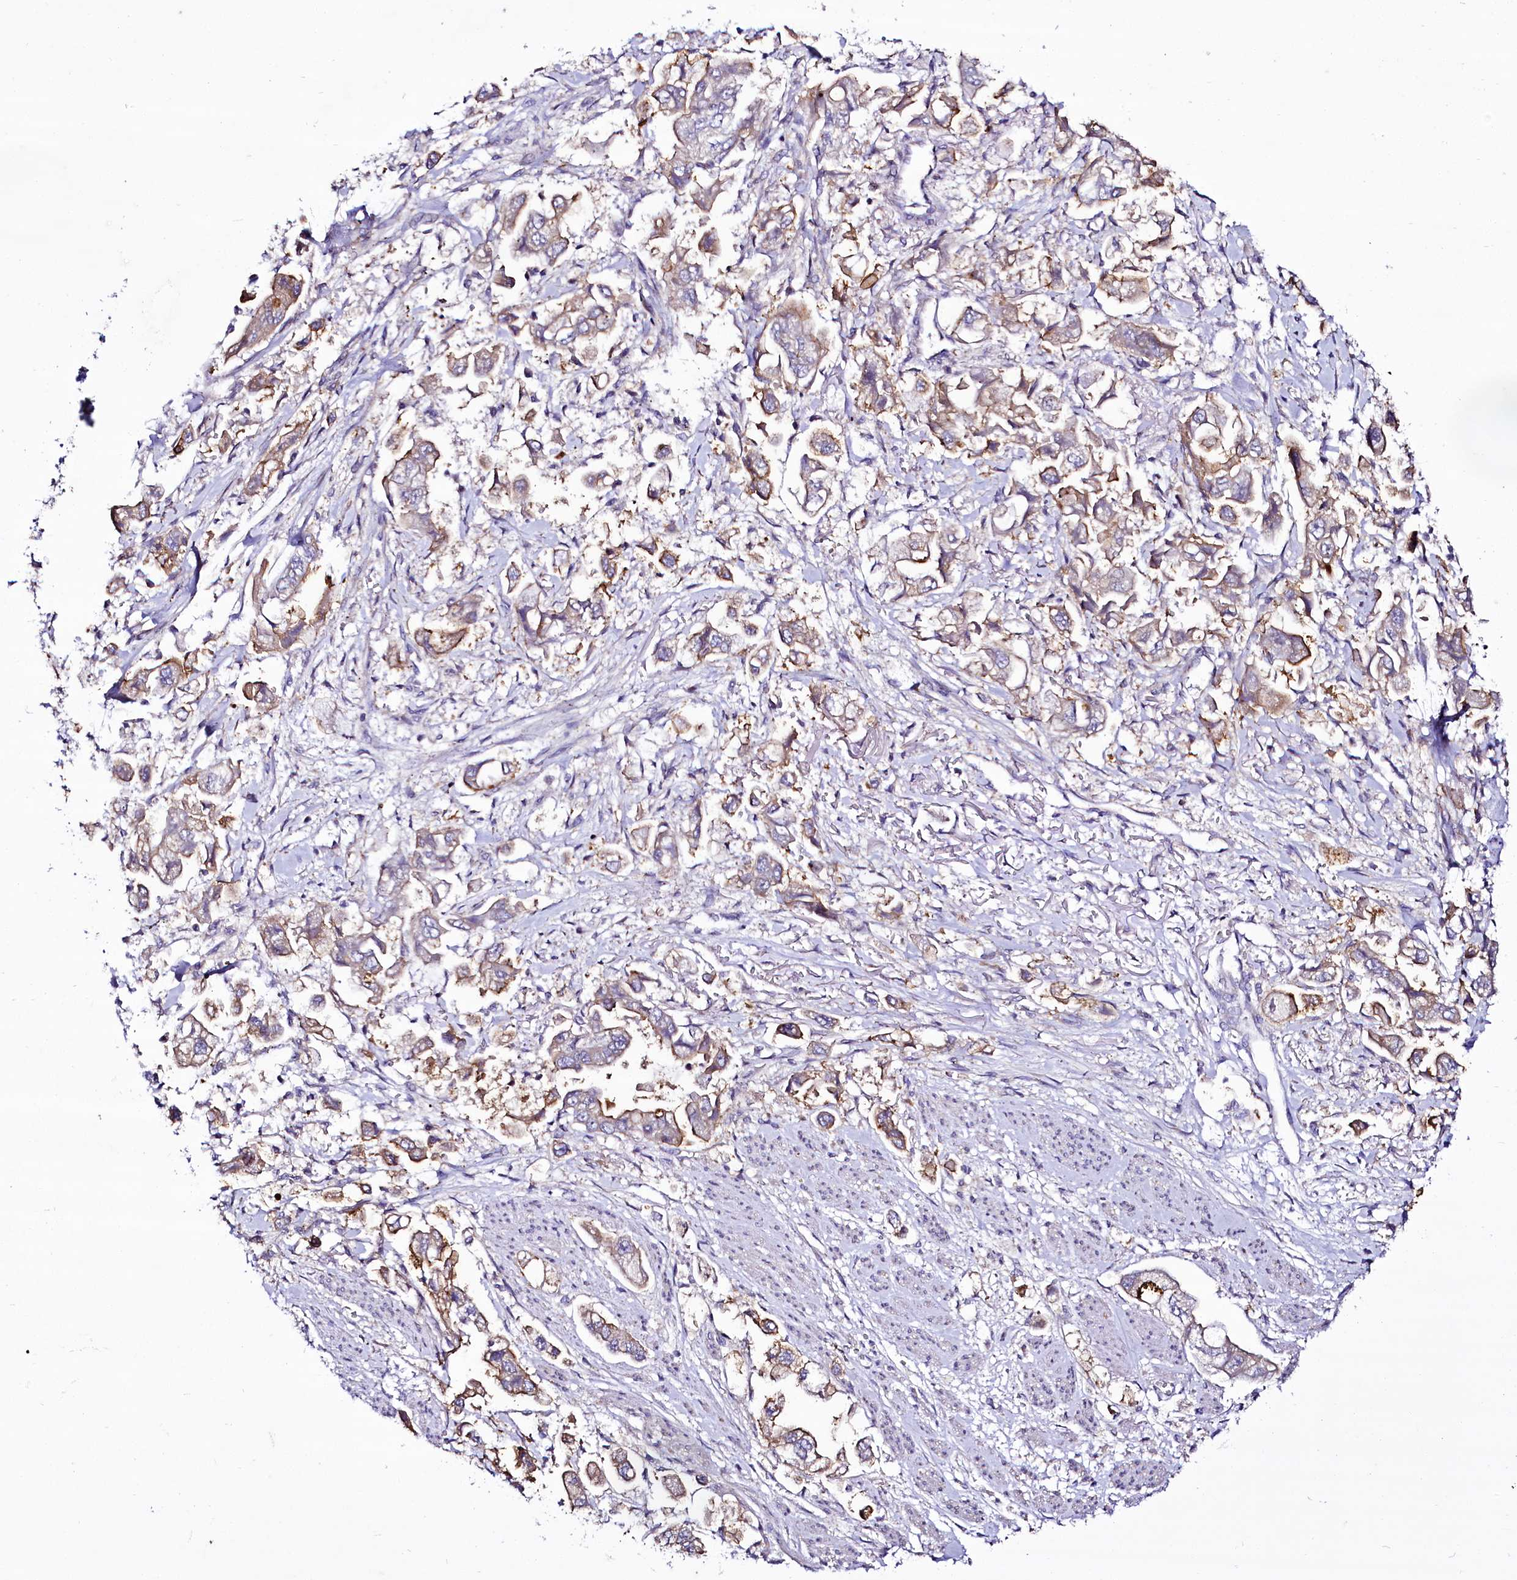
{"staining": {"intensity": "moderate", "quantity": "25%-75%", "location": "cytoplasmic/membranous"}, "tissue": "stomach cancer", "cell_type": "Tumor cells", "image_type": "cancer", "snomed": [{"axis": "morphology", "description": "Adenocarcinoma, NOS"}, {"axis": "topography", "description": "Stomach"}], "caption": "Stomach adenocarcinoma stained with a brown dye exhibits moderate cytoplasmic/membranous positive positivity in about 25%-75% of tumor cells.", "gene": "ZC3H12C", "patient": {"sex": "male", "age": 62}}